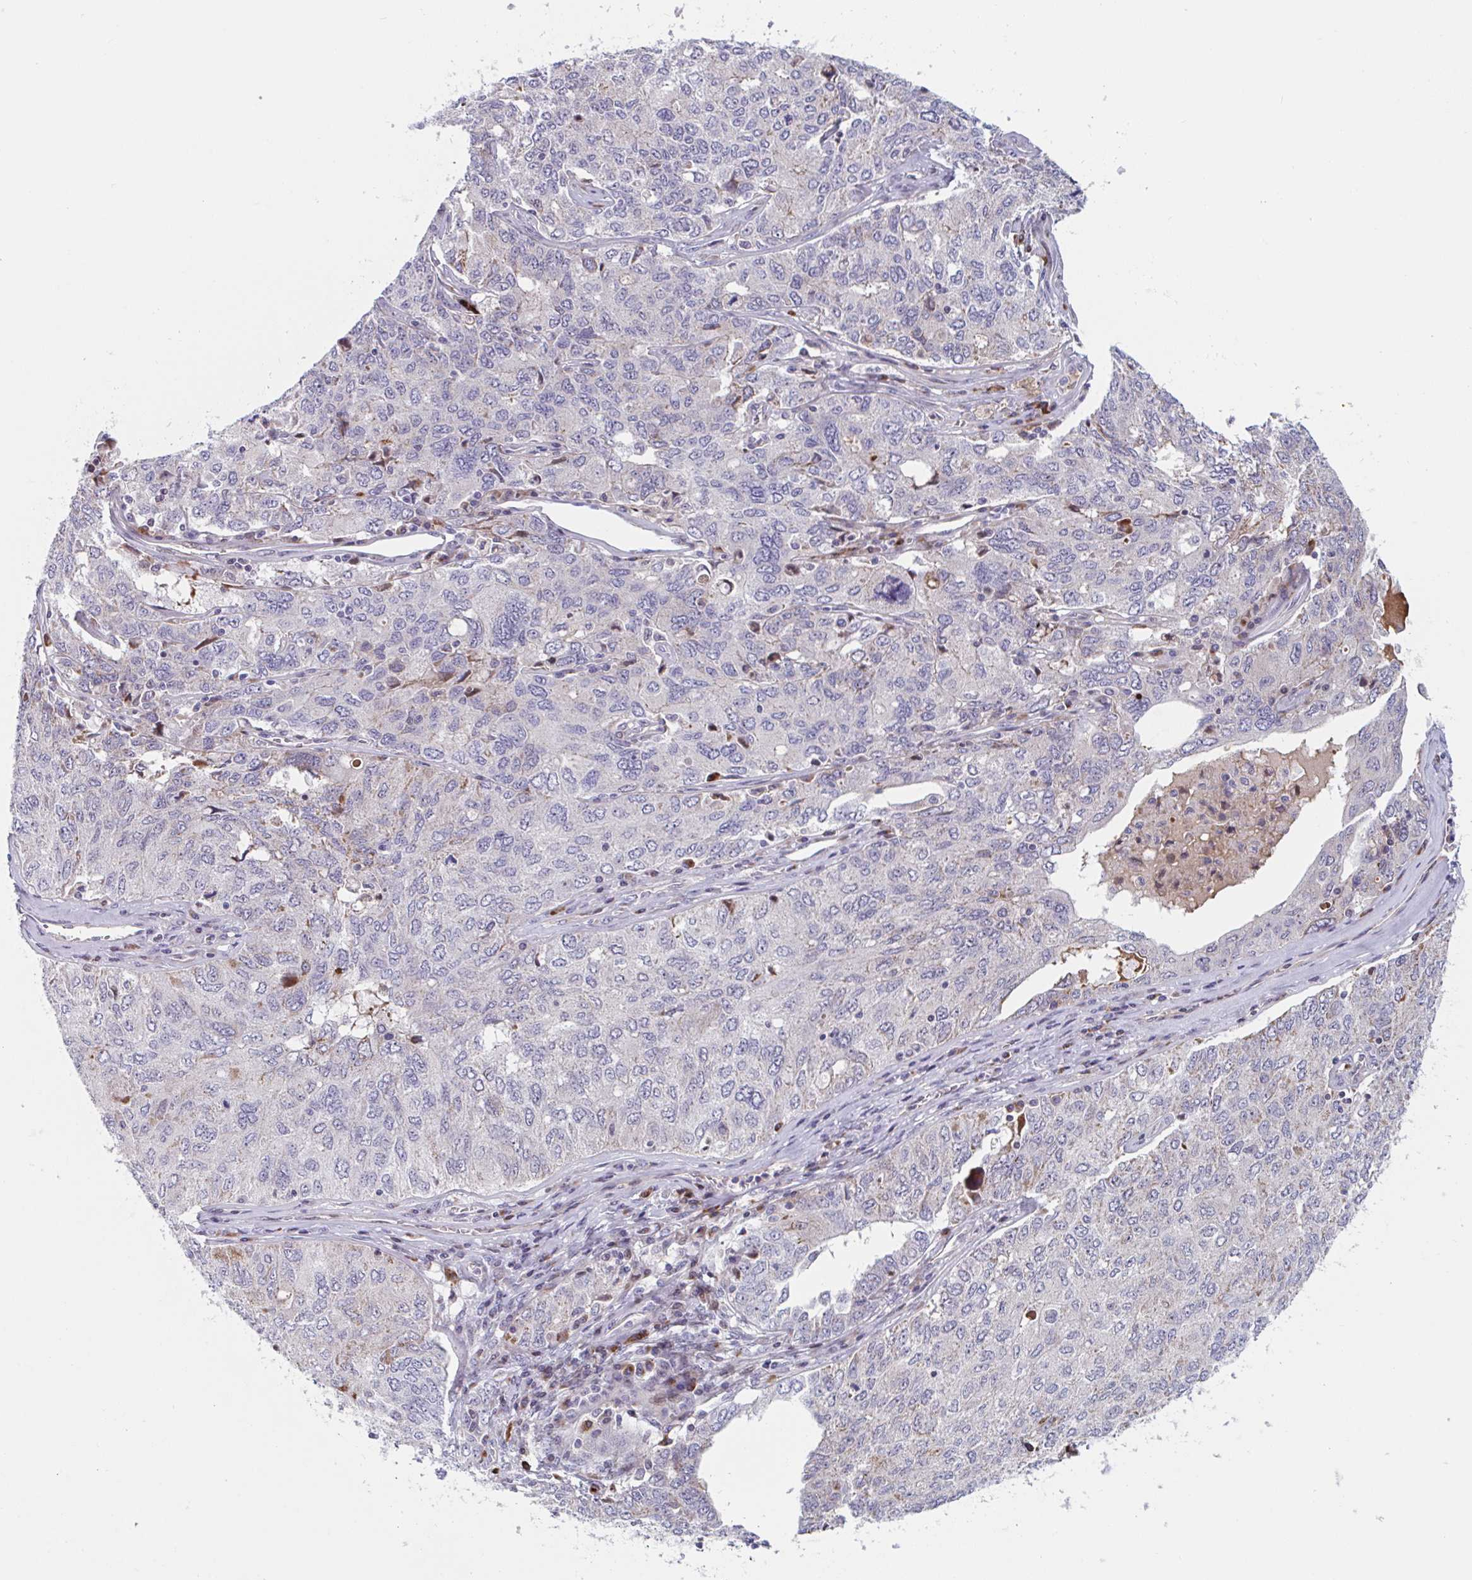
{"staining": {"intensity": "weak", "quantity": "<25%", "location": "cytoplasmic/membranous"}, "tissue": "ovarian cancer", "cell_type": "Tumor cells", "image_type": "cancer", "snomed": [{"axis": "morphology", "description": "Carcinoma, endometroid"}, {"axis": "topography", "description": "Ovary"}], "caption": "IHC of human ovarian endometroid carcinoma demonstrates no staining in tumor cells. Nuclei are stained in blue.", "gene": "DUXA", "patient": {"sex": "female", "age": 62}}